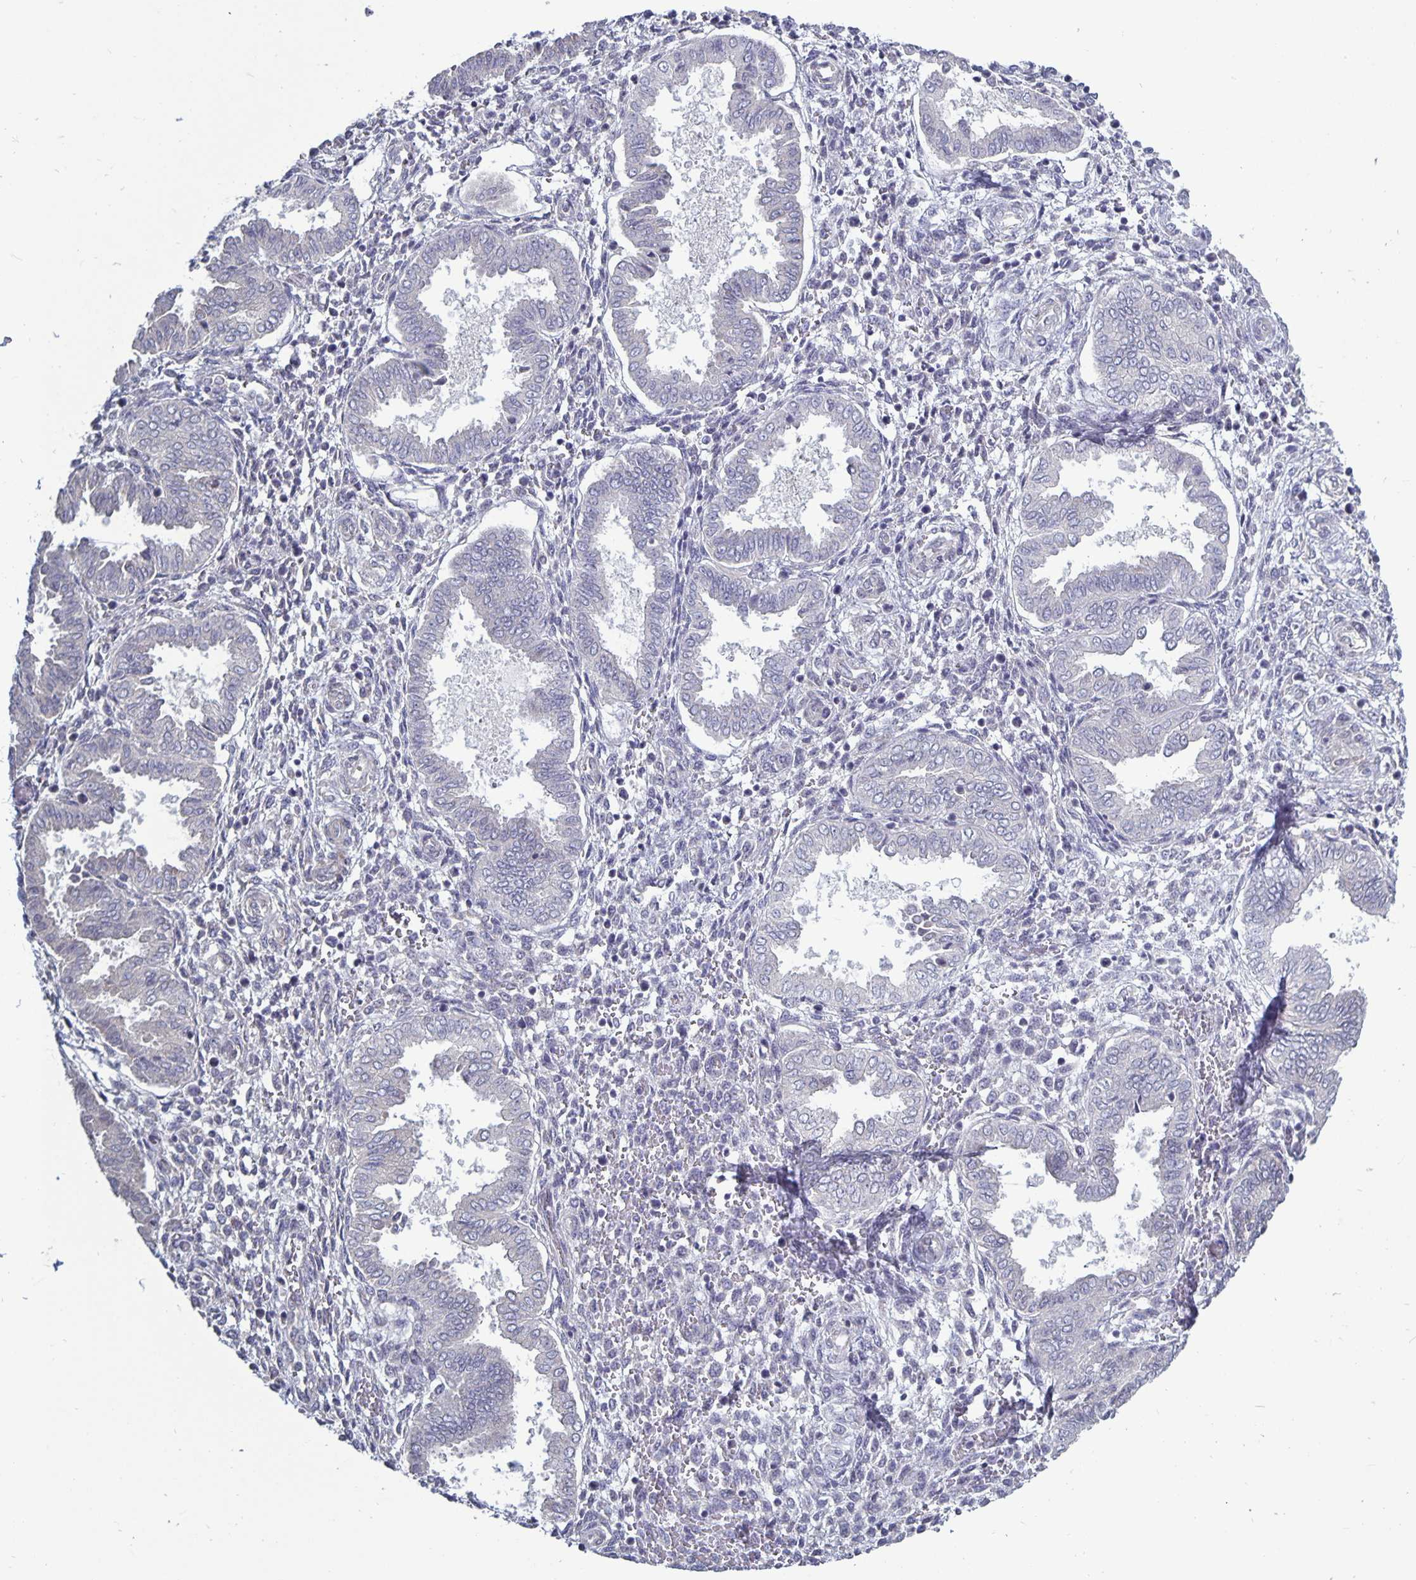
{"staining": {"intensity": "negative", "quantity": "none", "location": "none"}, "tissue": "endometrium", "cell_type": "Cells in endometrial stroma", "image_type": "normal", "snomed": [{"axis": "morphology", "description": "Normal tissue, NOS"}, {"axis": "topography", "description": "Endometrium"}], "caption": "An immunohistochemistry (IHC) micrograph of normal endometrium is shown. There is no staining in cells in endometrial stroma of endometrium.", "gene": "PLCB3", "patient": {"sex": "female", "age": 24}}